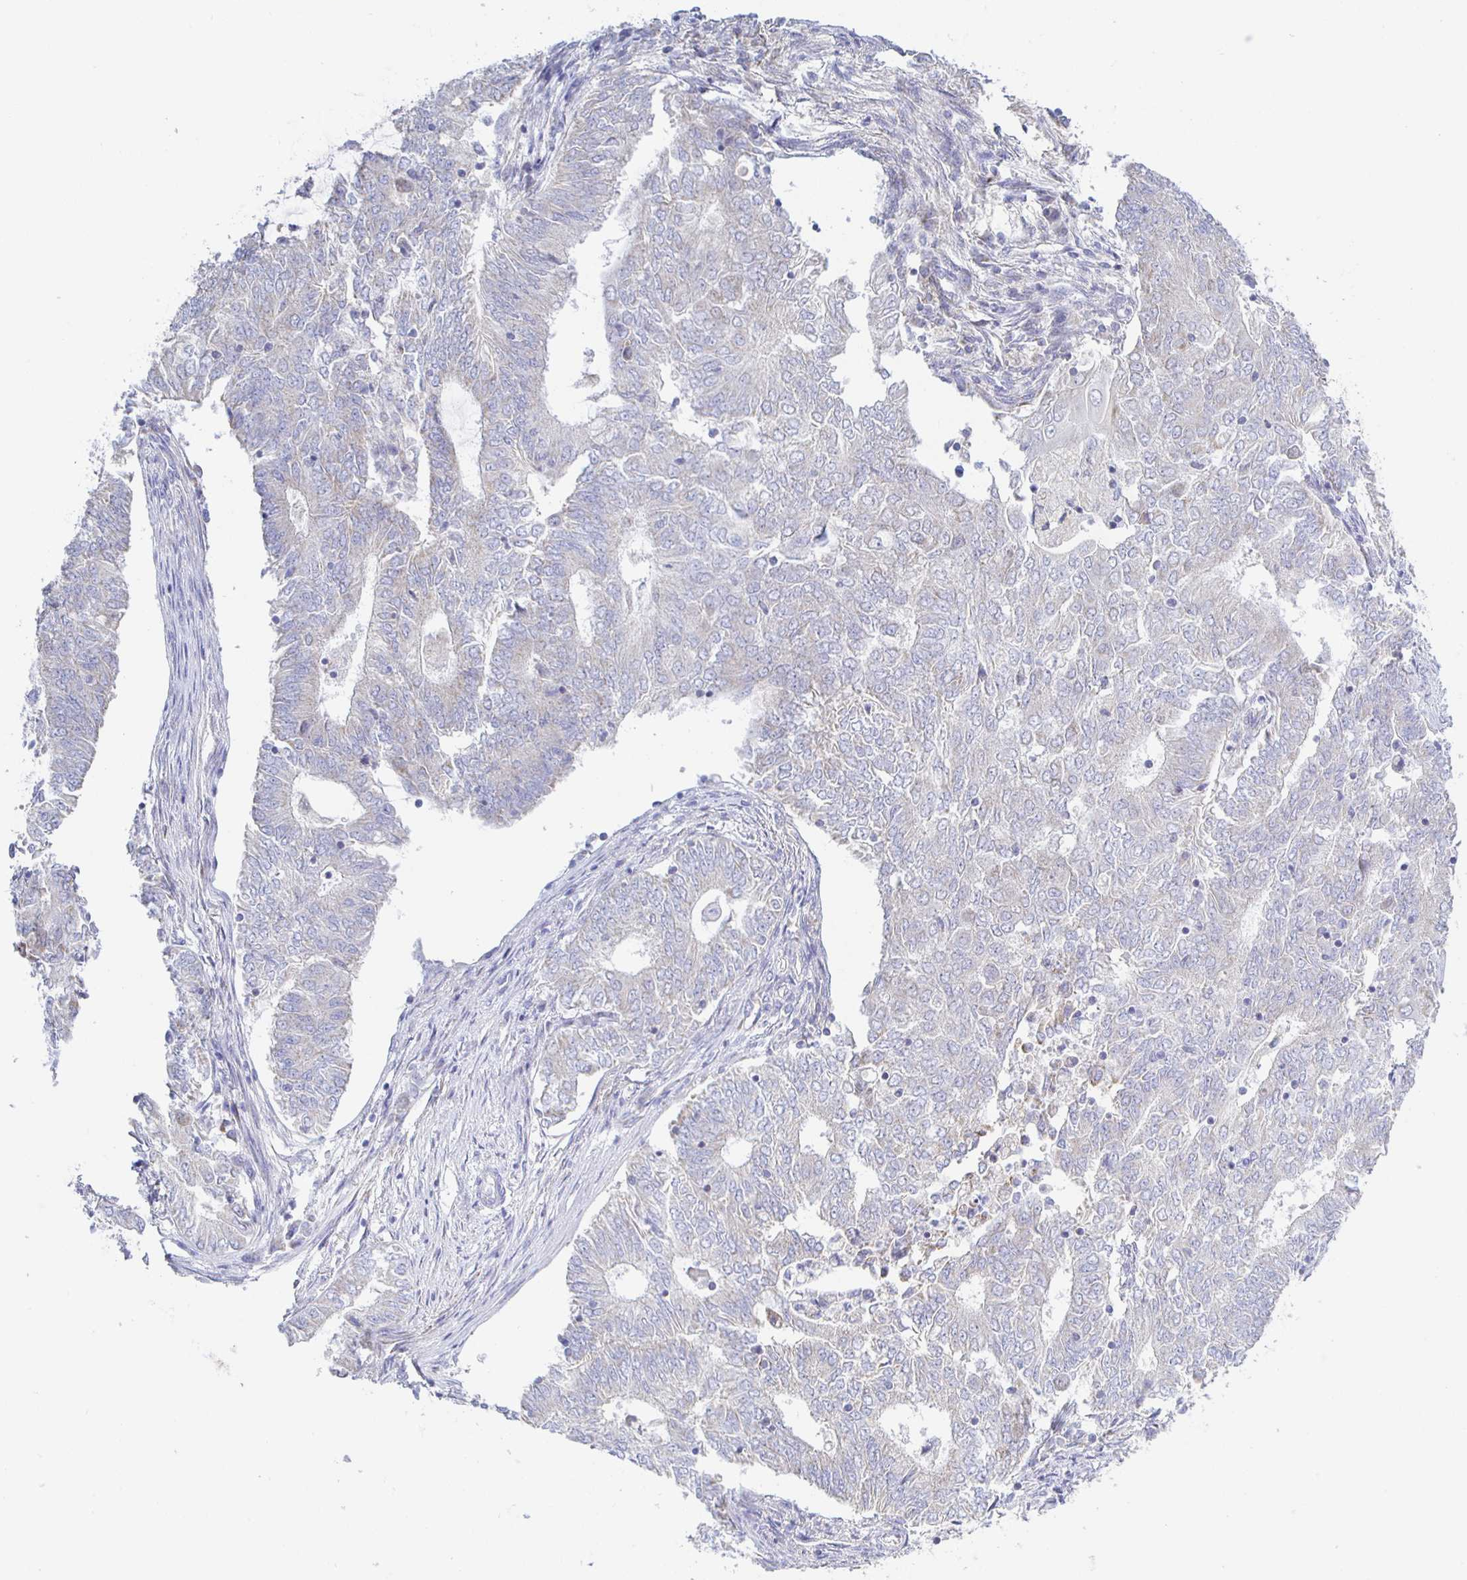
{"staining": {"intensity": "negative", "quantity": "none", "location": "none"}, "tissue": "endometrial cancer", "cell_type": "Tumor cells", "image_type": "cancer", "snomed": [{"axis": "morphology", "description": "Adenocarcinoma, NOS"}, {"axis": "topography", "description": "Endometrium"}], "caption": "Immunohistochemical staining of human endometrial cancer reveals no significant expression in tumor cells.", "gene": "SYNGR4", "patient": {"sex": "female", "age": 62}}